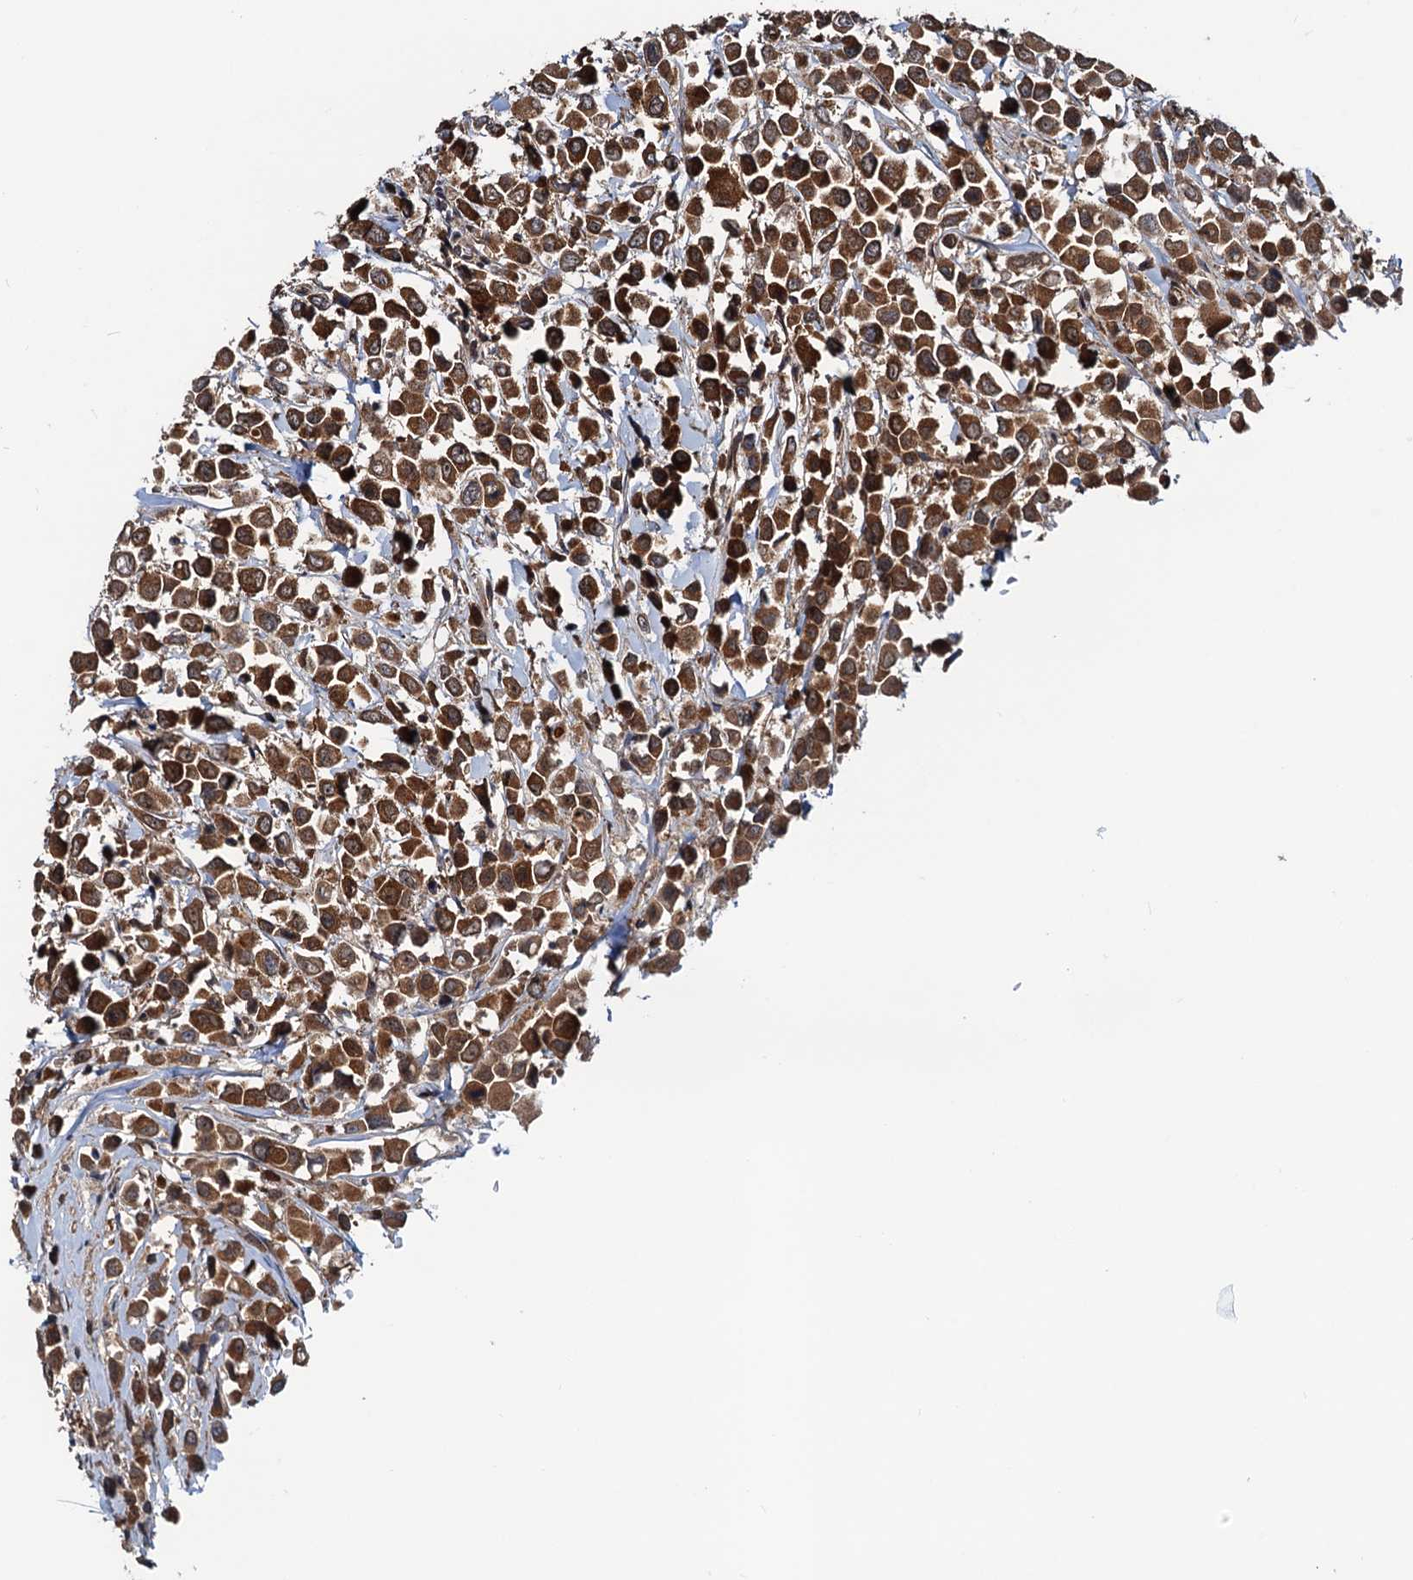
{"staining": {"intensity": "strong", "quantity": ">75%", "location": "cytoplasmic/membranous"}, "tissue": "breast cancer", "cell_type": "Tumor cells", "image_type": "cancer", "snomed": [{"axis": "morphology", "description": "Duct carcinoma"}, {"axis": "topography", "description": "Breast"}], "caption": "High-magnification brightfield microscopy of intraductal carcinoma (breast) stained with DAB (3,3'-diaminobenzidine) (brown) and counterstained with hematoxylin (blue). tumor cells exhibit strong cytoplasmic/membranous positivity is appreciated in about>75% of cells. (DAB = brown stain, brightfield microscopy at high magnification).", "gene": "AAGAB", "patient": {"sex": "female", "age": 61}}